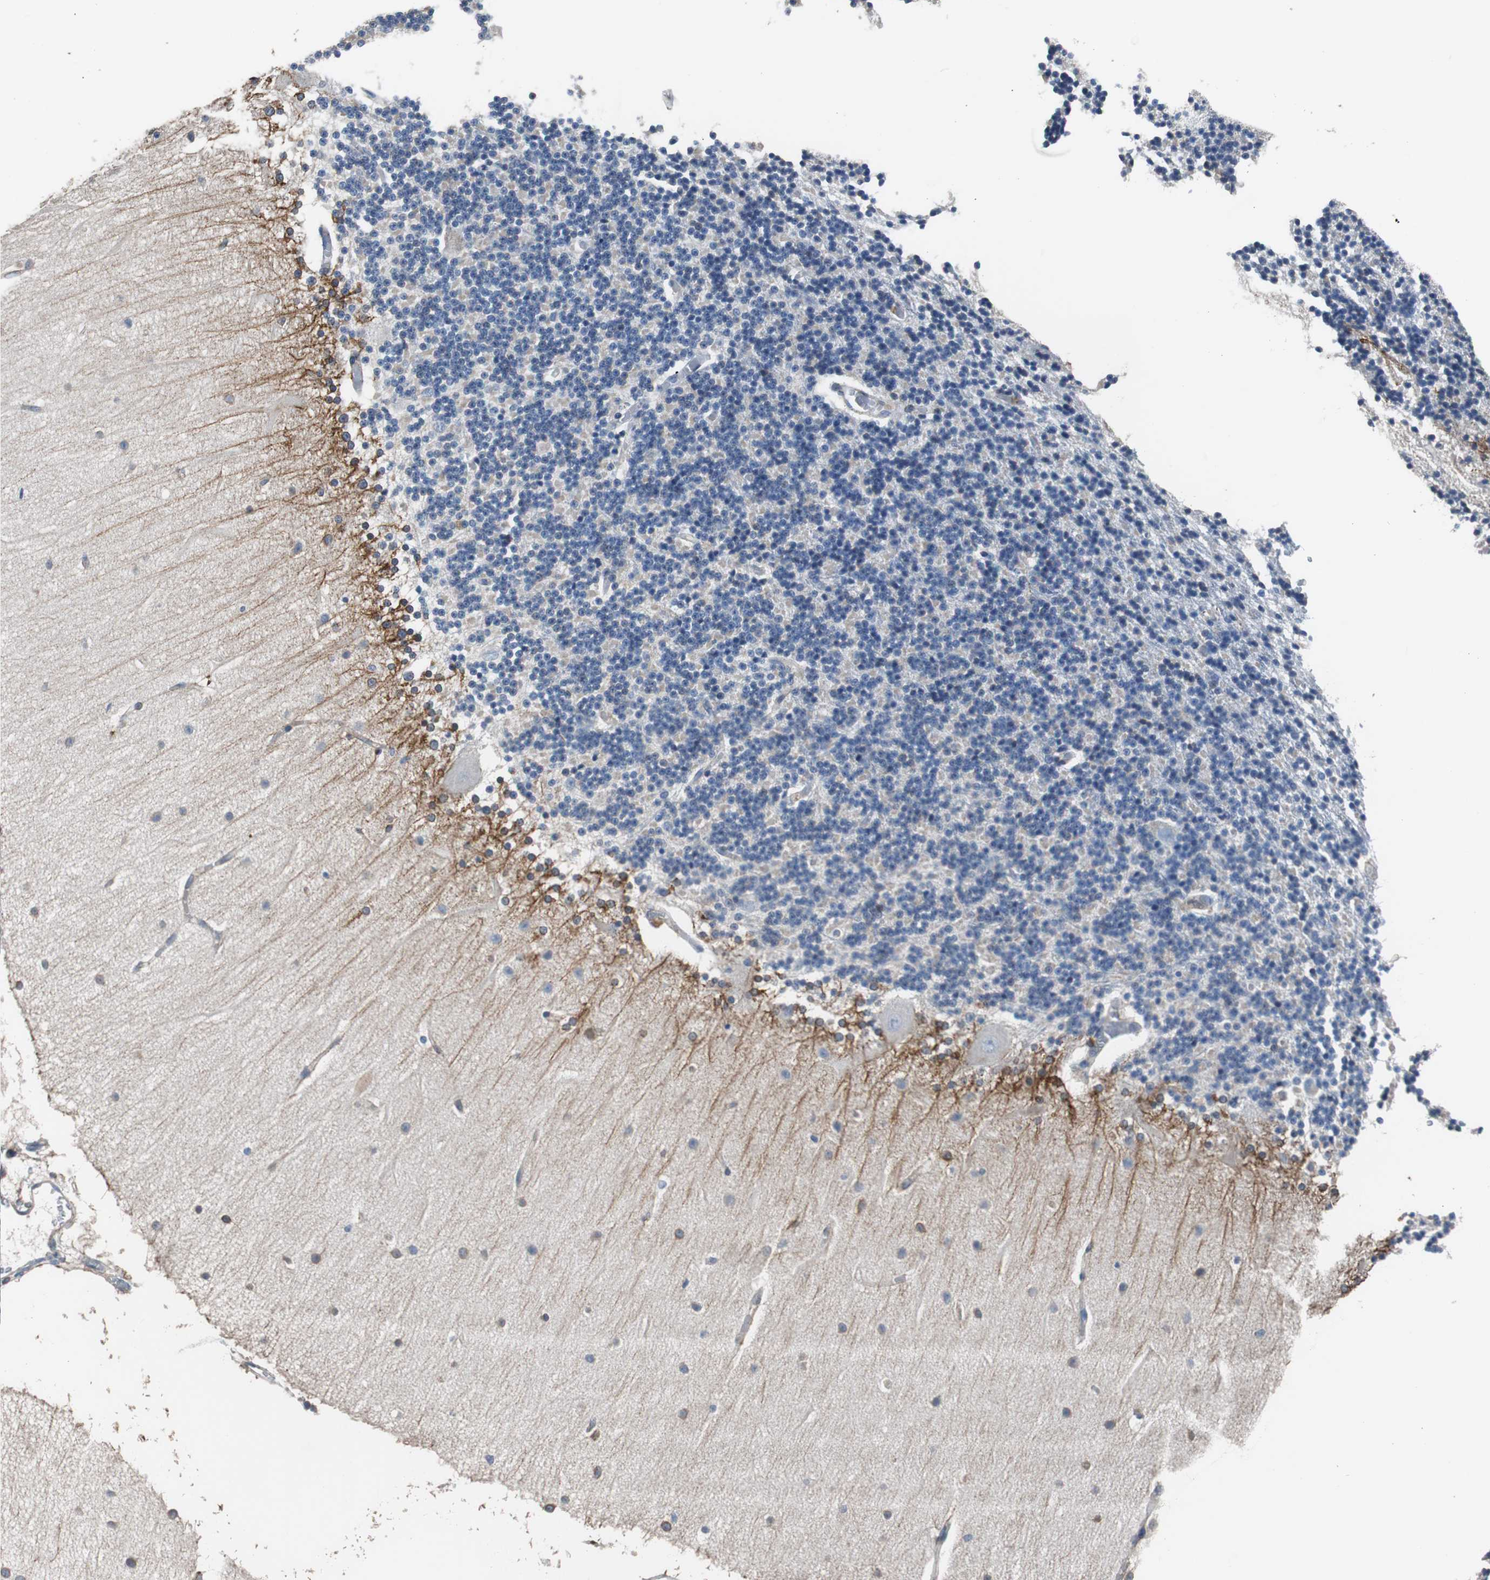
{"staining": {"intensity": "negative", "quantity": "none", "location": "none"}, "tissue": "cerebellum", "cell_type": "Cells in granular layer", "image_type": "normal", "snomed": [{"axis": "morphology", "description": "Normal tissue, NOS"}, {"axis": "topography", "description": "Cerebellum"}], "caption": "Cells in granular layer are negative for protein expression in unremarkable human cerebellum. (Stains: DAB immunohistochemistry with hematoxylin counter stain, Microscopy: brightfield microscopy at high magnification).", "gene": "PBXIP1", "patient": {"sex": "female", "age": 54}}